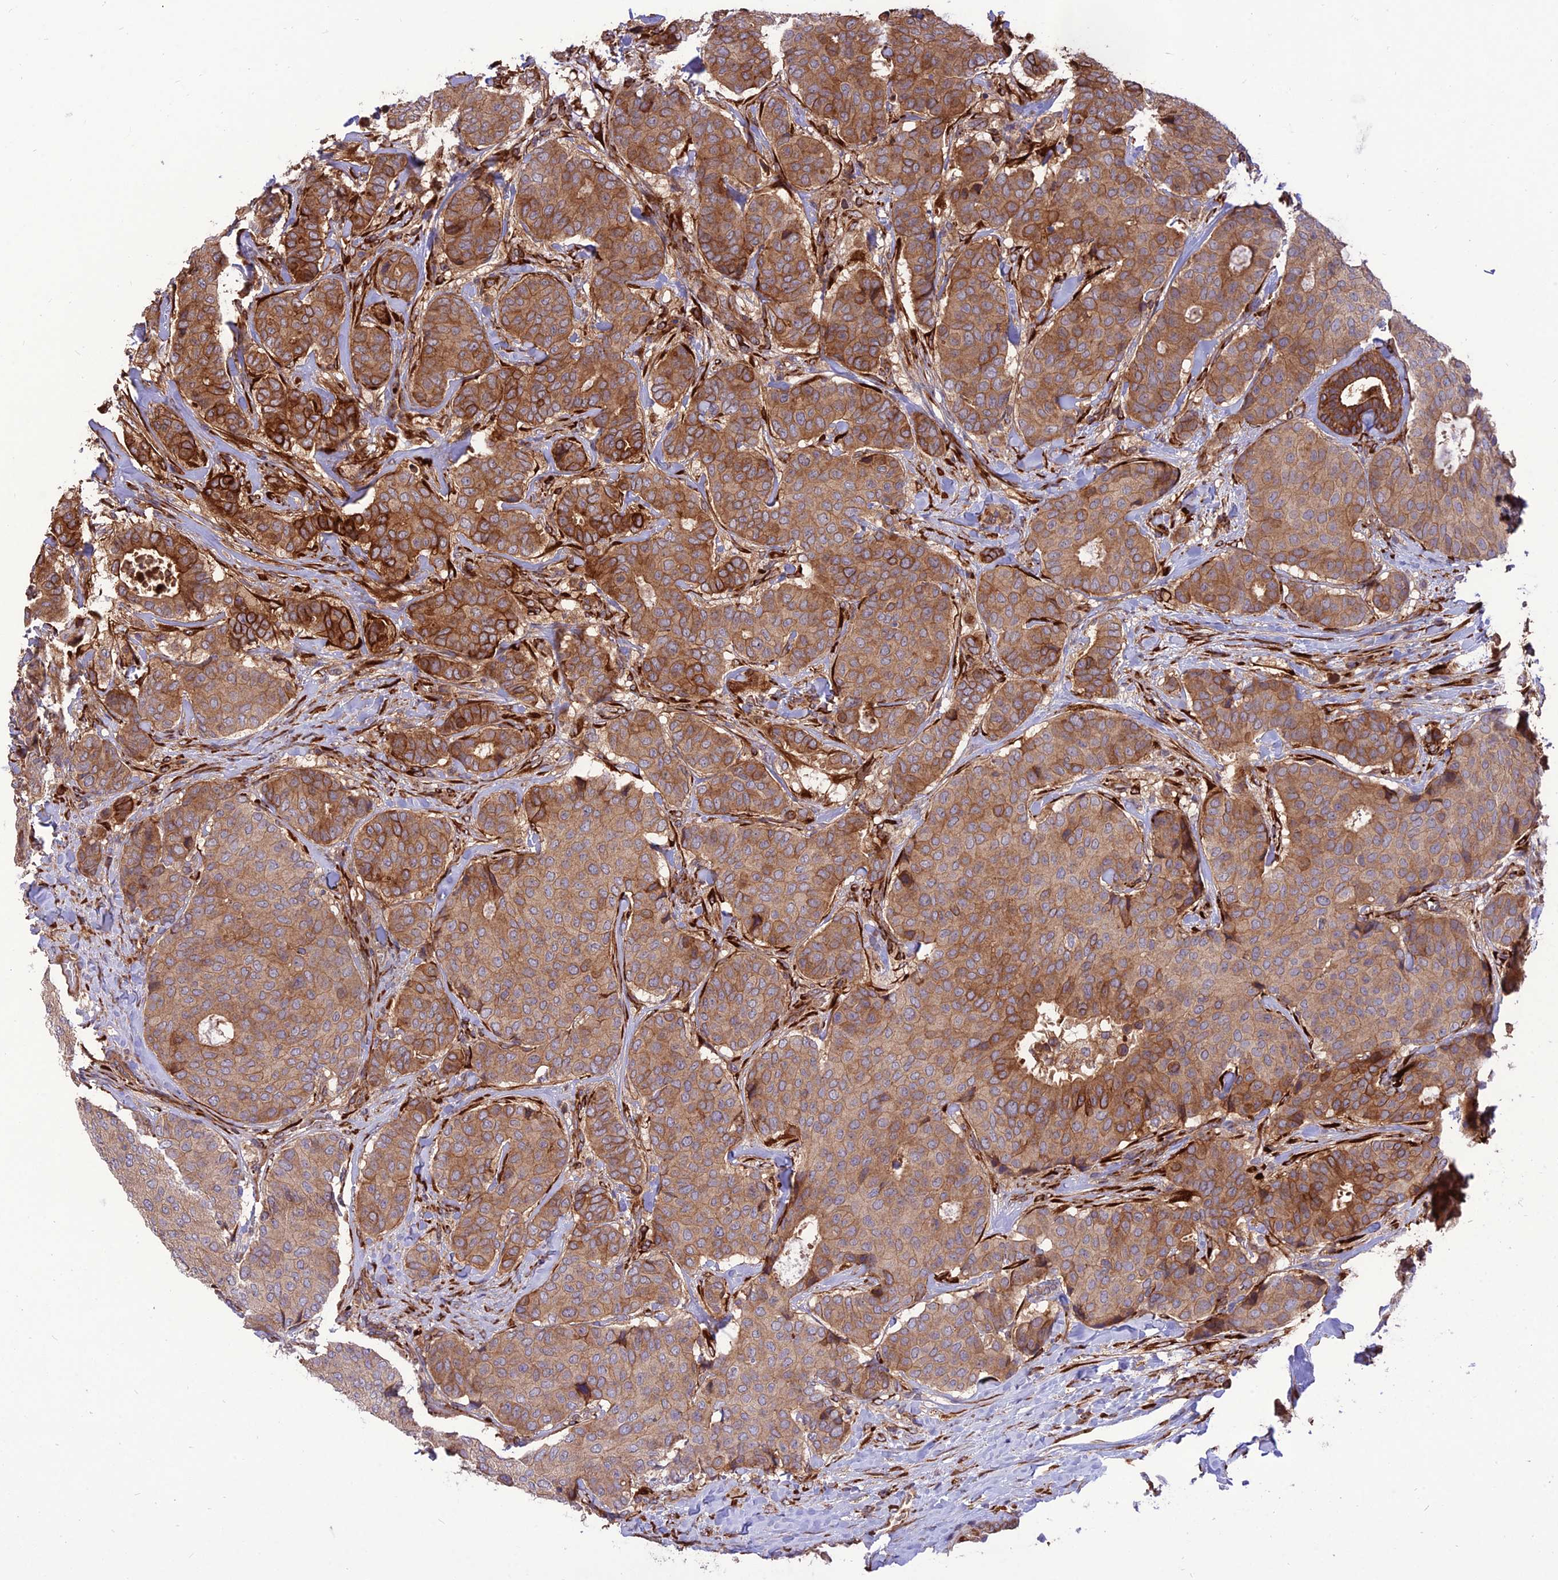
{"staining": {"intensity": "strong", "quantity": "25%-75%", "location": "cytoplasmic/membranous"}, "tissue": "breast cancer", "cell_type": "Tumor cells", "image_type": "cancer", "snomed": [{"axis": "morphology", "description": "Duct carcinoma"}, {"axis": "topography", "description": "Breast"}], "caption": "Human breast cancer stained for a protein (brown) displays strong cytoplasmic/membranous positive positivity in about 25%-75% of tumor cells.", "gene": "CRTAP", "patient": {"sex": "female", "age": 75}}